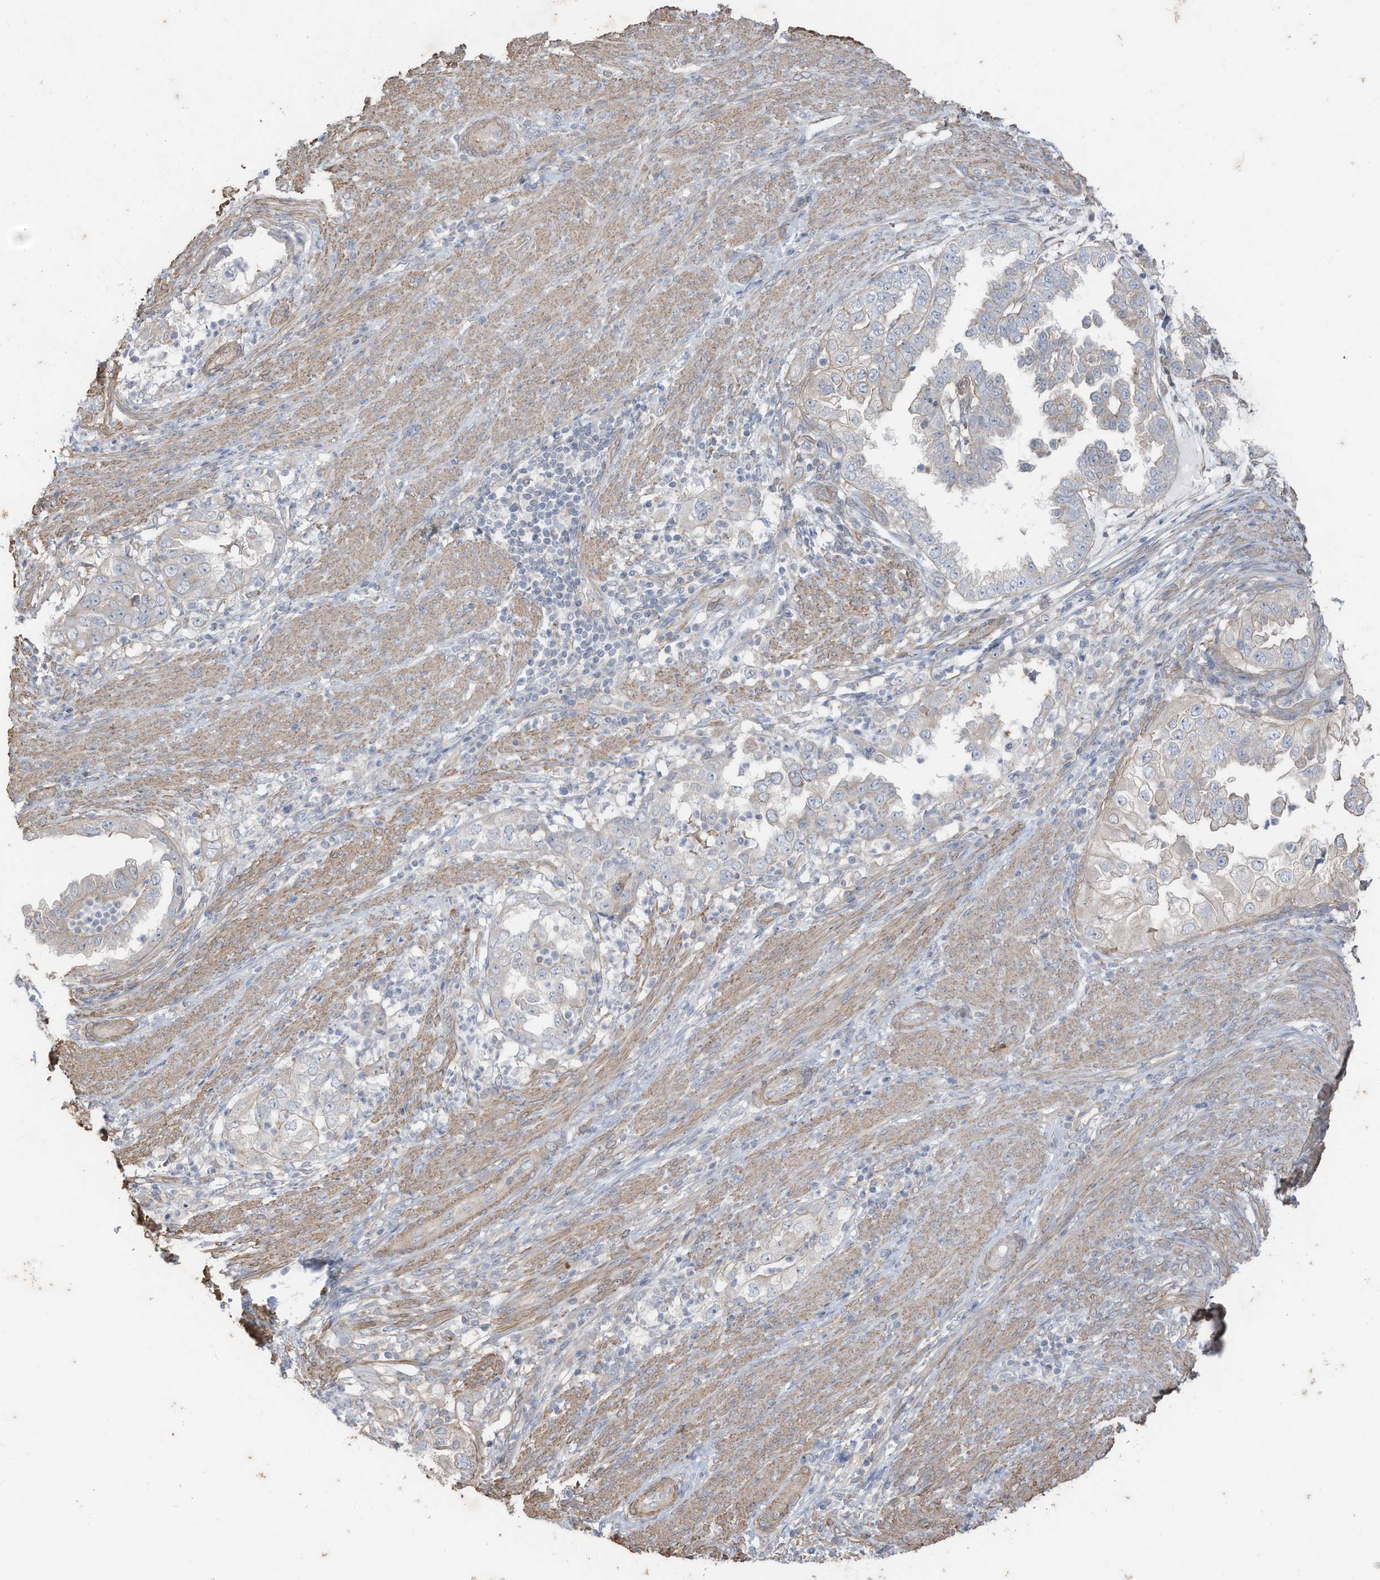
{"staining": {"intensity": "negative", "quantity": "none", "location": "none"}, "tissue": "endometrial cancer", "cell_type": "Tumor cells", "image_type": "cancer", "snomed": [{"axis": "morphology", "description": "Adenocarcinoma, NOS"}, {"axis": "topography", "description": "Endometrium"}], "caption": "Human endometrial cancer stained for a protein using immunohistochemistry demonstrates no expression in tumor cells.", "gene": "SLC17A7", "patient": {"sex": "female", "age": 85}}